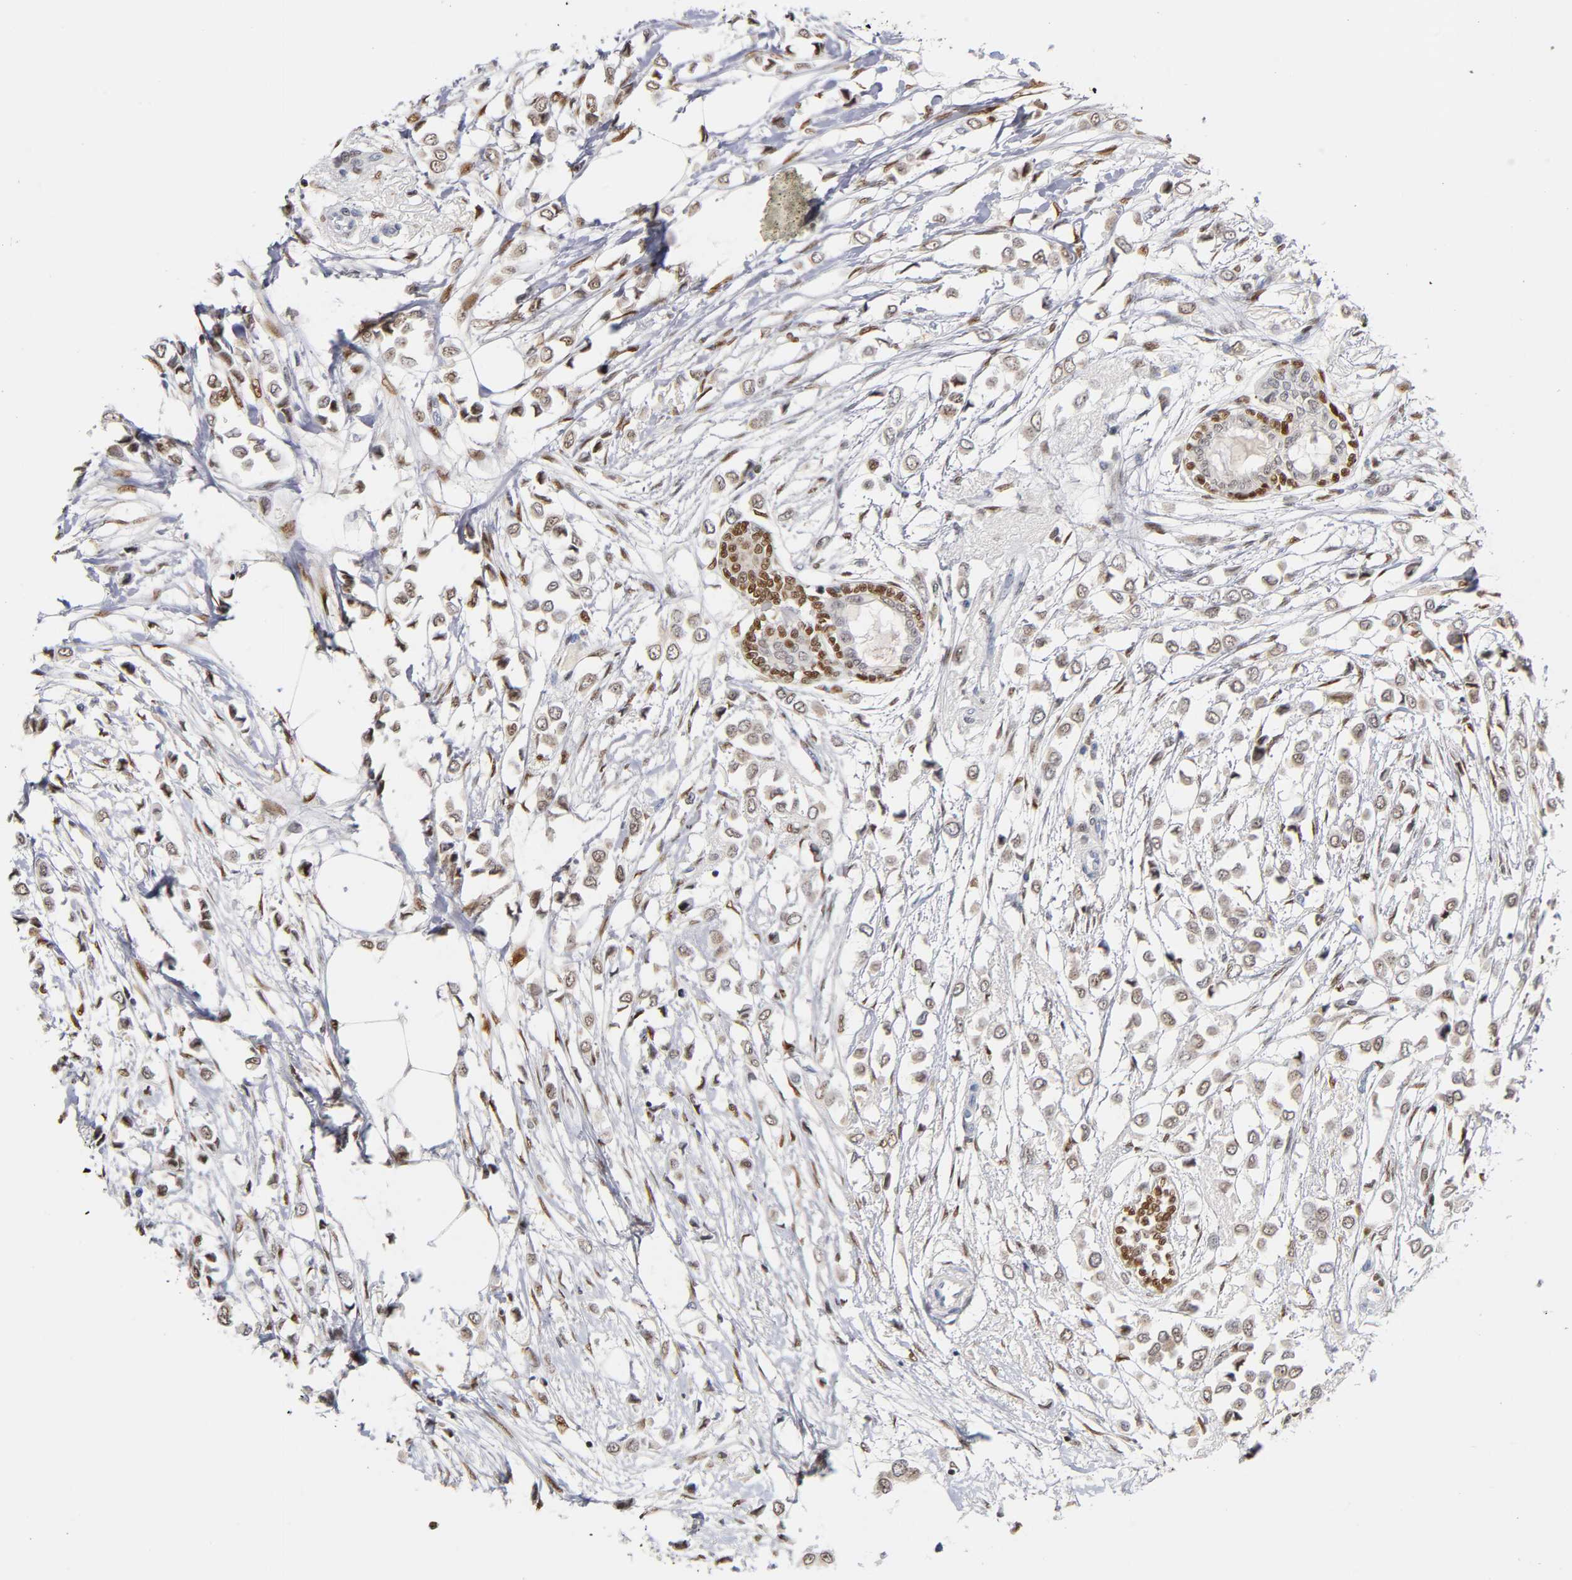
{"staining": {"intensity": "weak", "quantity": ">75%", "location": "nuclear"}, "tissue": "breast cancer", "cell_type": "Tumor cells", "image_type": "cancer", "snomed": [{"axis": "morphology", "description": "Lobular carcinoma"}, {"axis": "topography", "description": "Breast"}], "caption": "Weak nuclear staining is appreciated in about >75% of tumor cells in breast lobular carcinoma.", "gene": "RUNX1", "patient": {"sex": "female", "age": 51}}